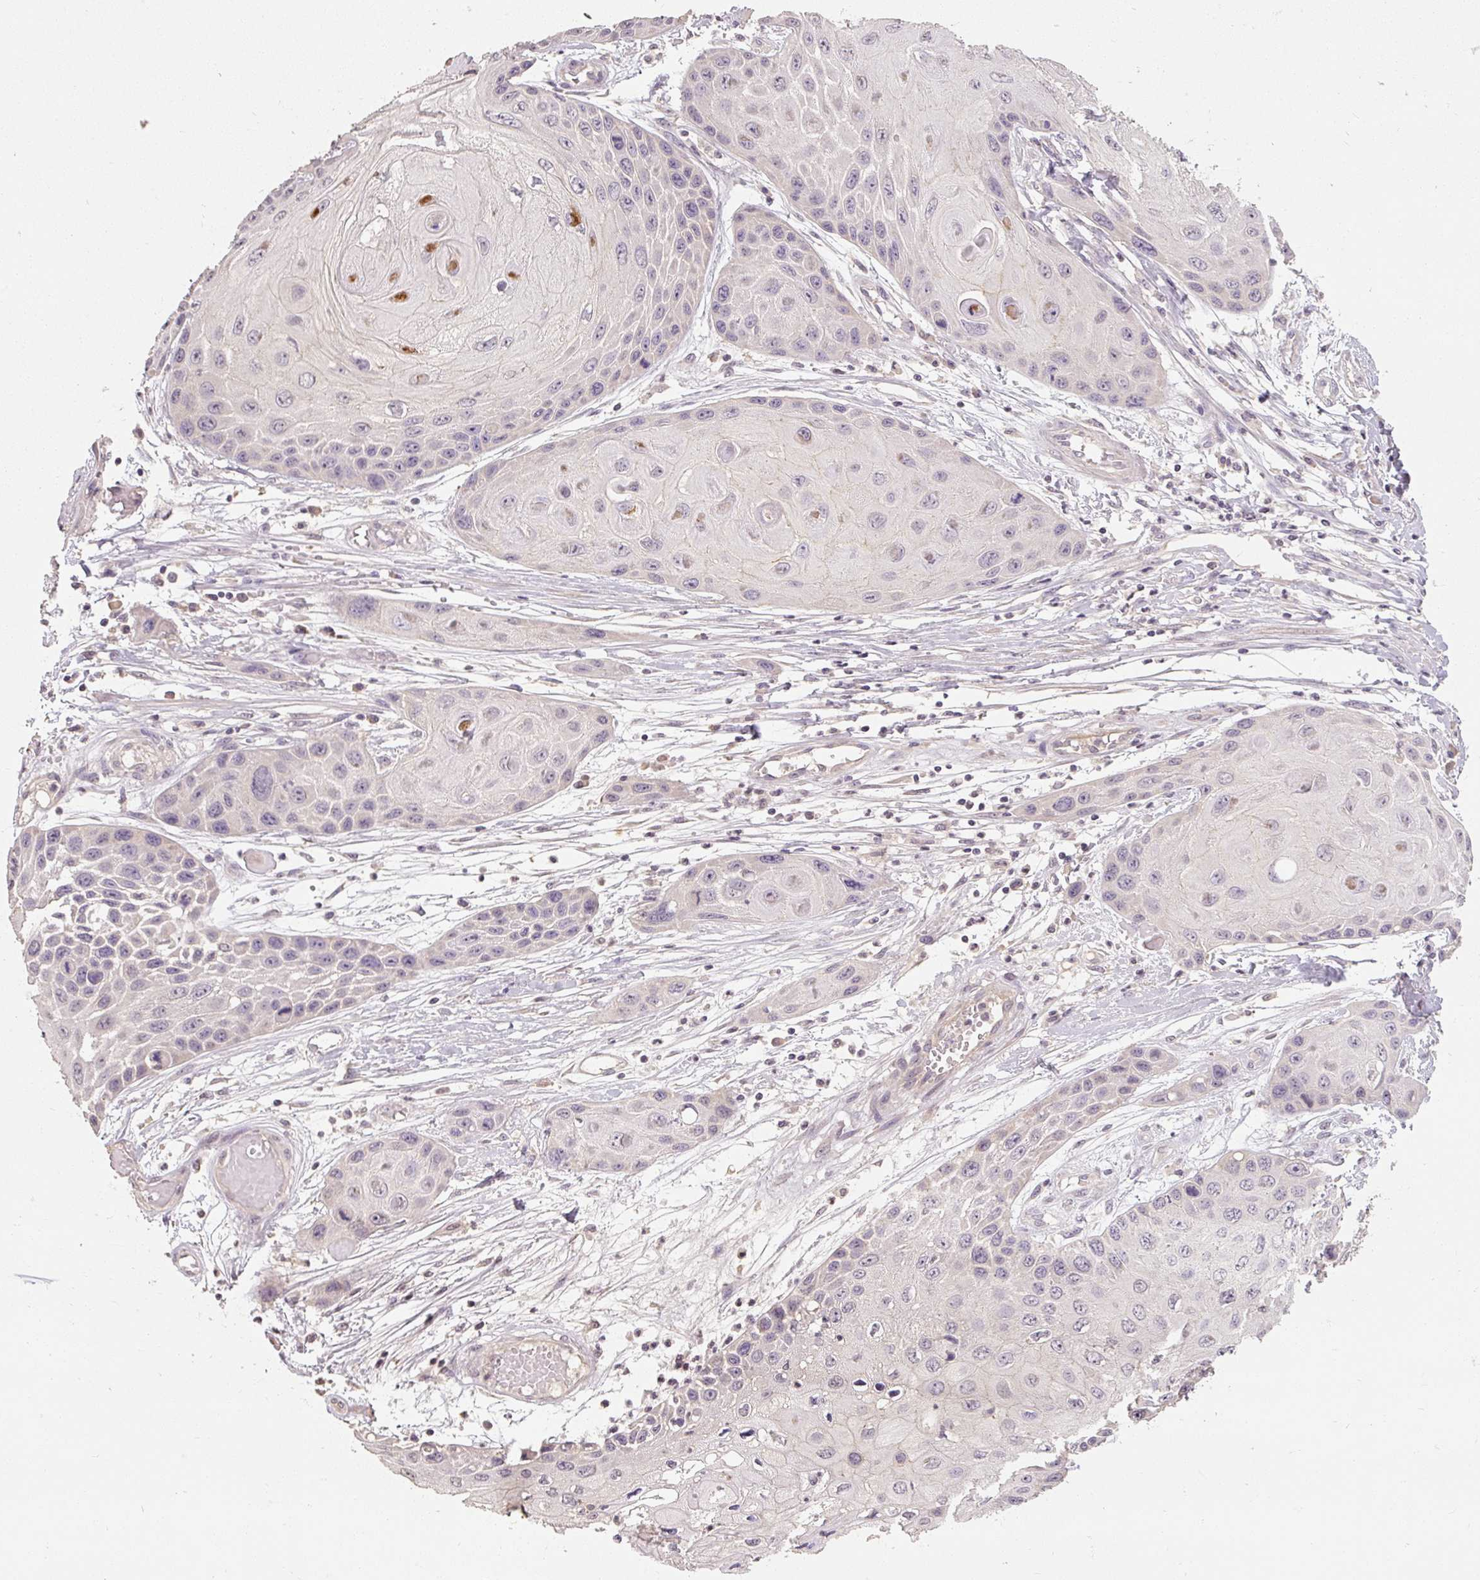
{"staining": {"intensity": "negative", "quantity": "none", "location": "none"}, "tissue": "skin cancer", "cell_type": "Tumor cells", "image_type": "cancer", "snomed": [{"axis": "morphology", "description": "Squamous cell carcinoma, NOS"}, {"axis": "topography", "description": "Skin"}, {"axis": "topography", "description": "Vulva"}], "caption": "High power microscopy photomicrograph of an immunohistochemistry photomicrograph of skin squamous cell carcinoma, revealing no significant expression in tumor cells.", "gene": "CFAP65", "patient": {"sex": "female", "age": 44}}